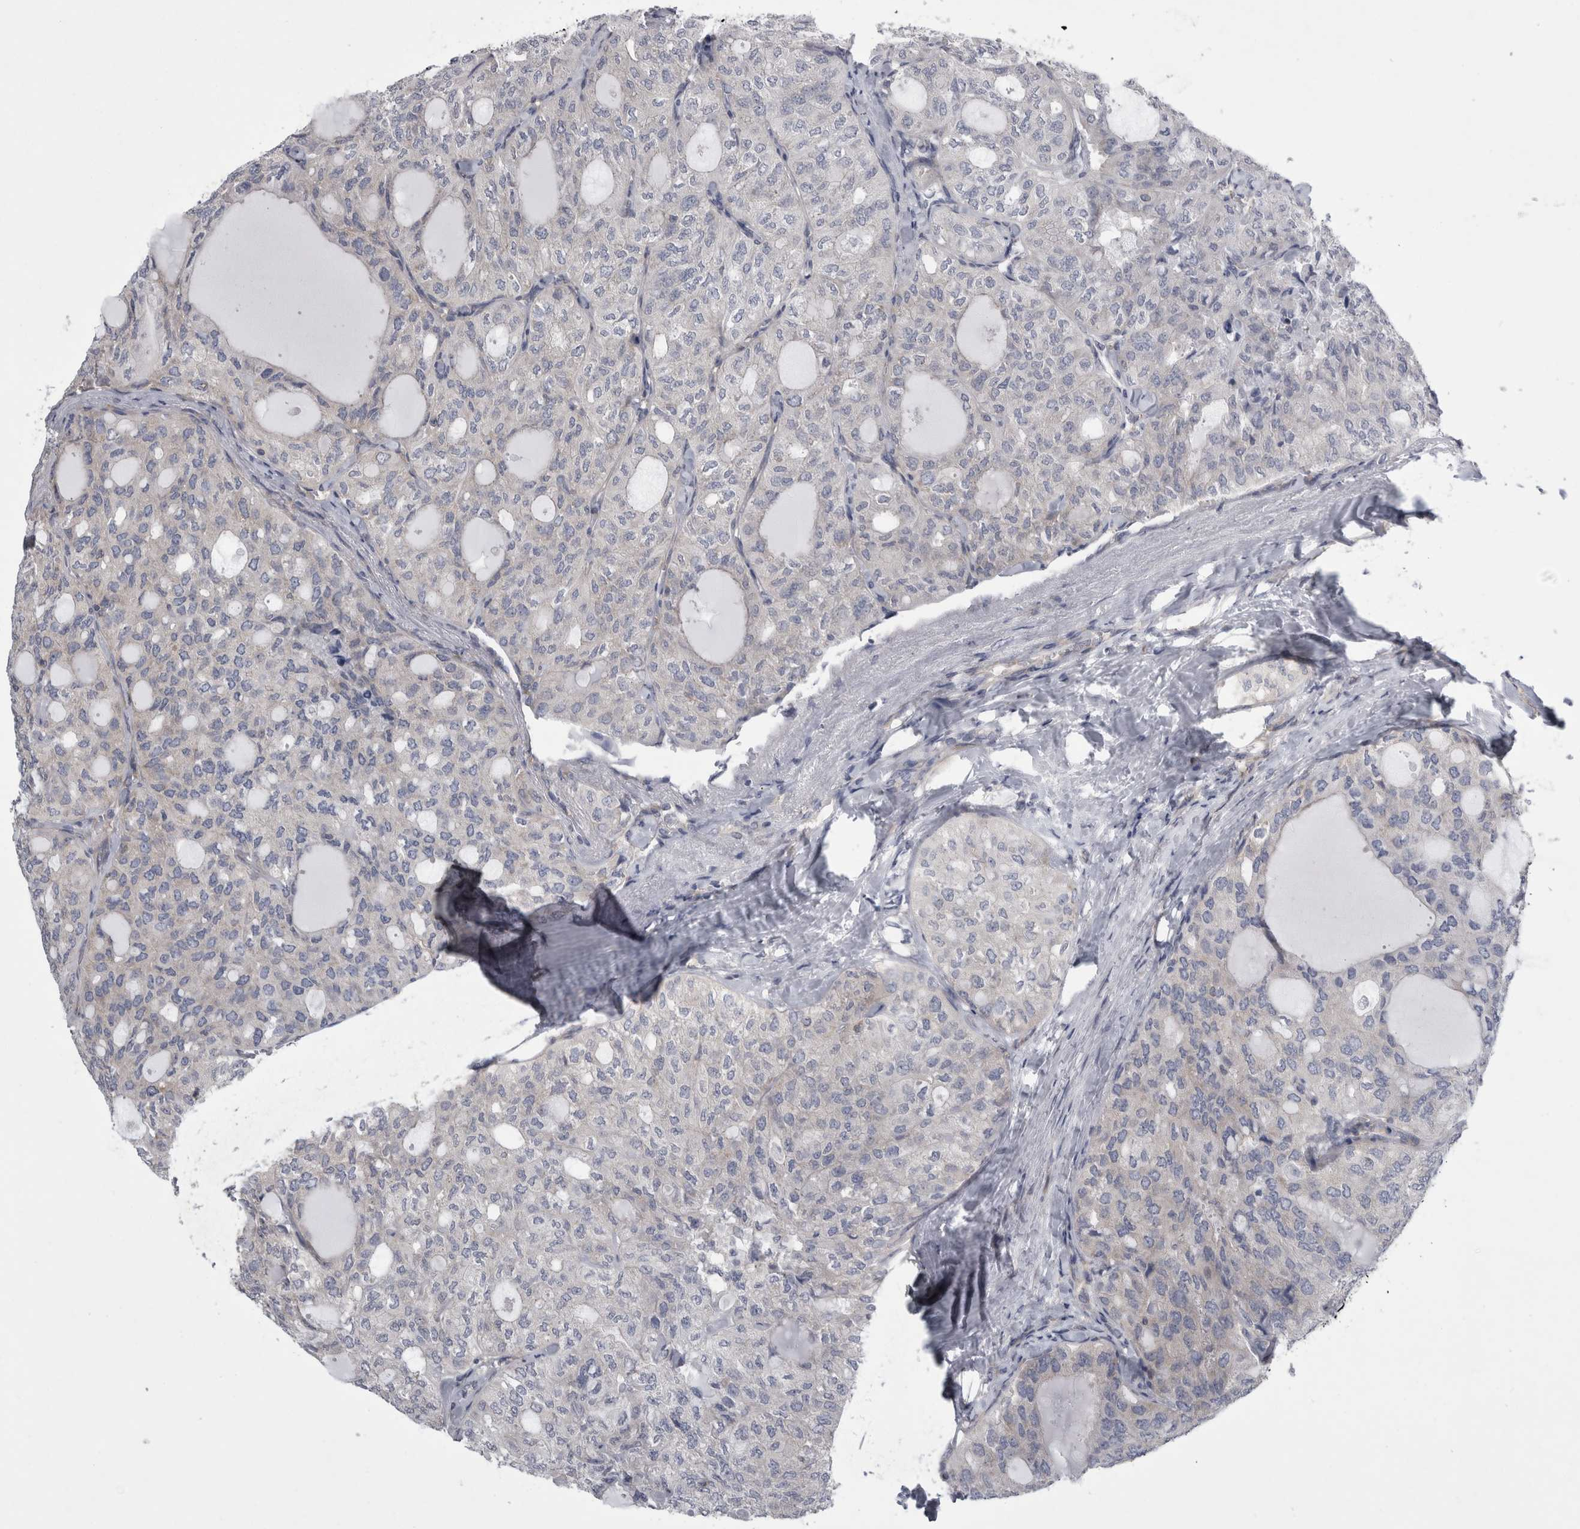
{"staining": {"intensity": "negative", "quantity": "none", "location": "none"}, "tissue": "thyroid cancer", "cell_type": "Tumor cells", "image_type": "cancer", "snomed": [{"axis": "morphology", "description": "Follicular adenoma carcinoma, NOS"}, {"axis": "topography", "description": "Thyroid gland"}], "caption": "DAB immunohistochemical staining of follicular adenoma carcinoma (thyroid) displays no significant expression in tumor cells.", "gene": "PRRC2C", "patient": {"sex": "male", "age": 75}}